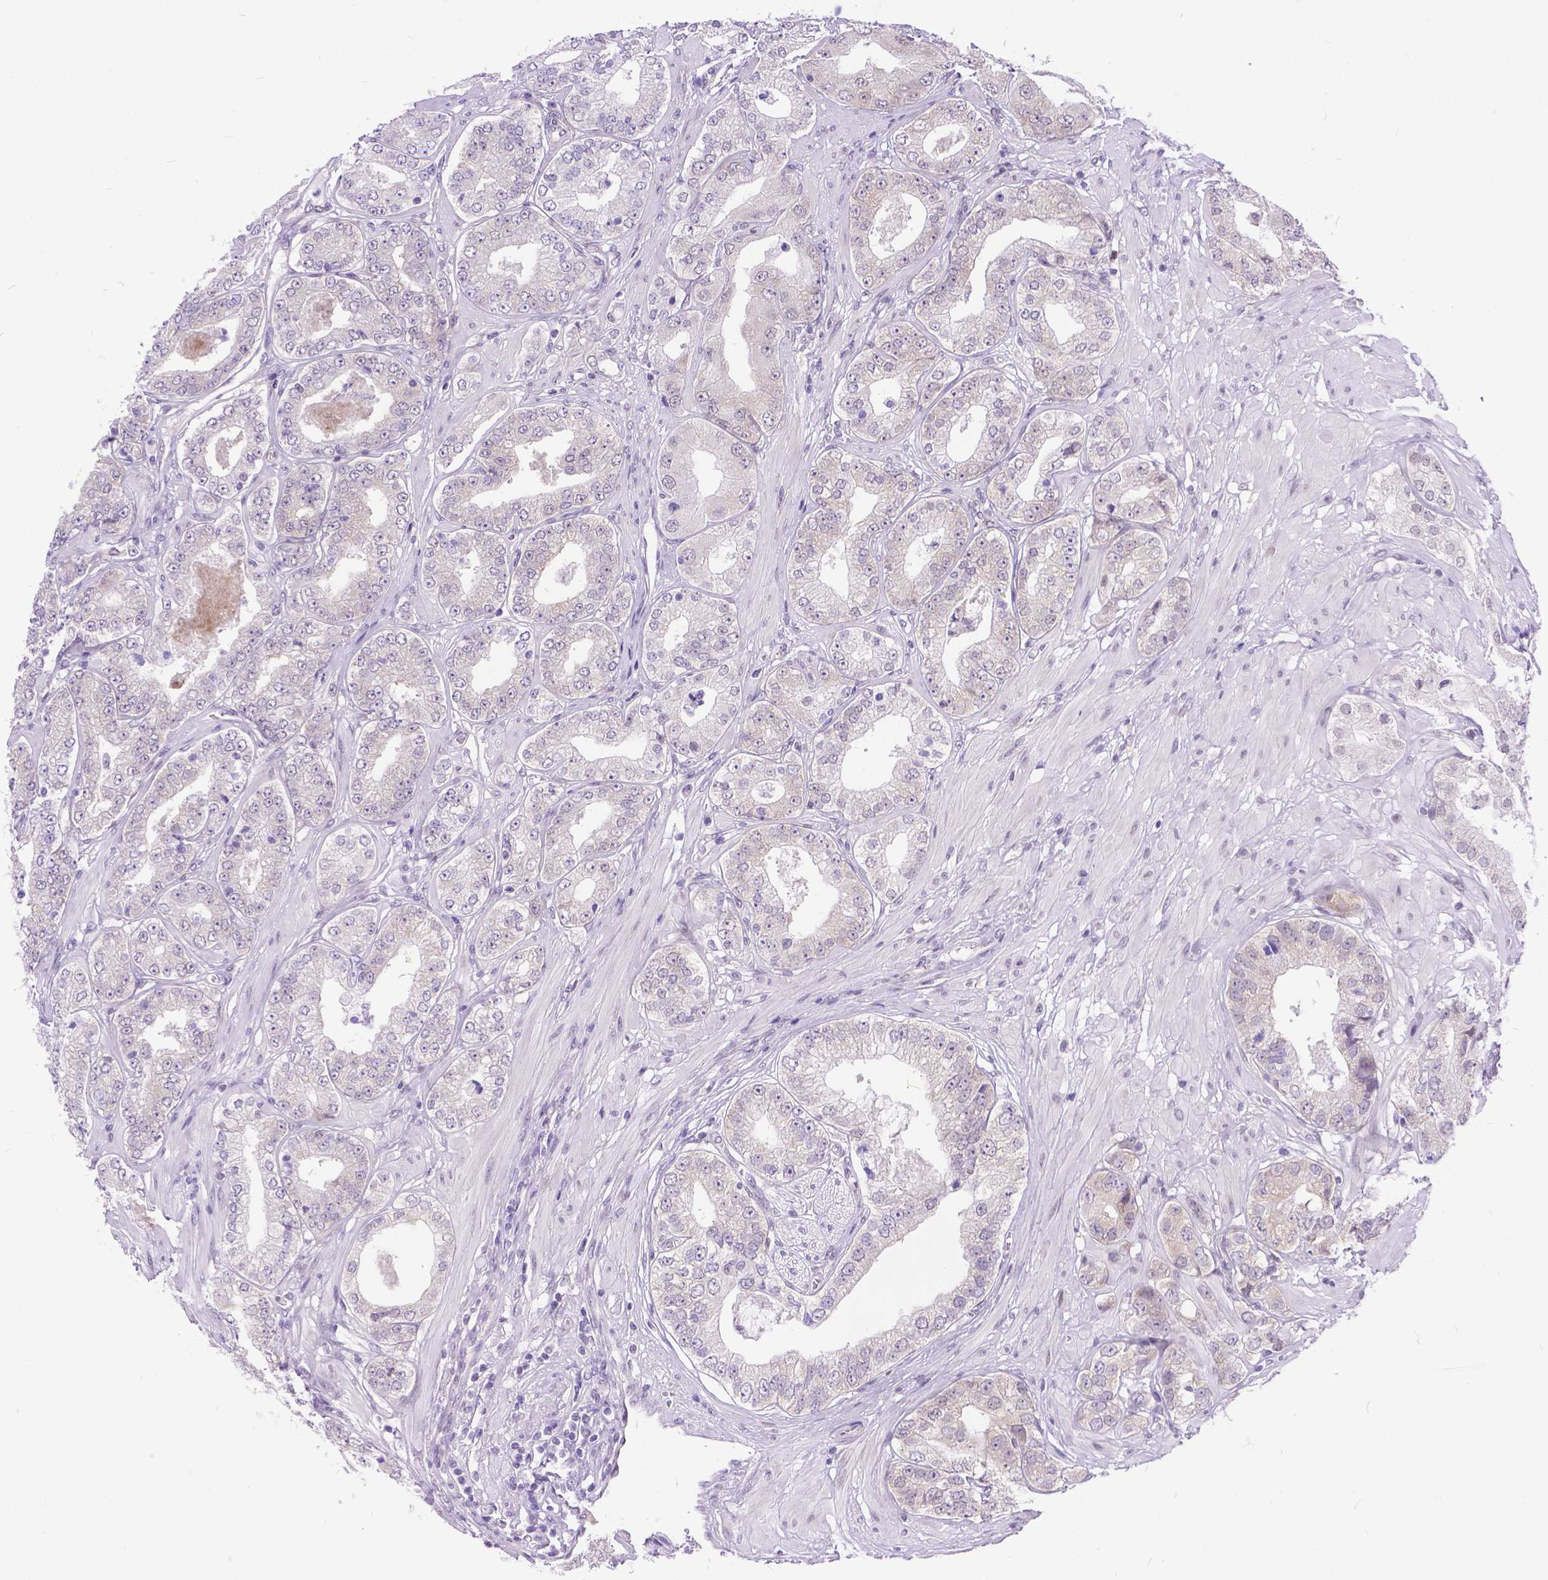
{"staining": {"intensity": "weak", "quantity": "<25%", "location": "cytoplasmic/membranous"}, "tissue": "prostate cancer", "cell_type": "Tumor cells", "image_type": "cancer", "snomed": [{"axis": "morphology", "description": "Adenocarcinoma, Low grade"}, {"axis": "topography", "description": "Prostate"}], "caption": "Prostate adenocarcinoma (low-grade) stained for a protein using immunohistochemistry demonstrates no expression tumor cells.", "gene": "FAM124B", "patient": {"sex": "male", "age": 60}}